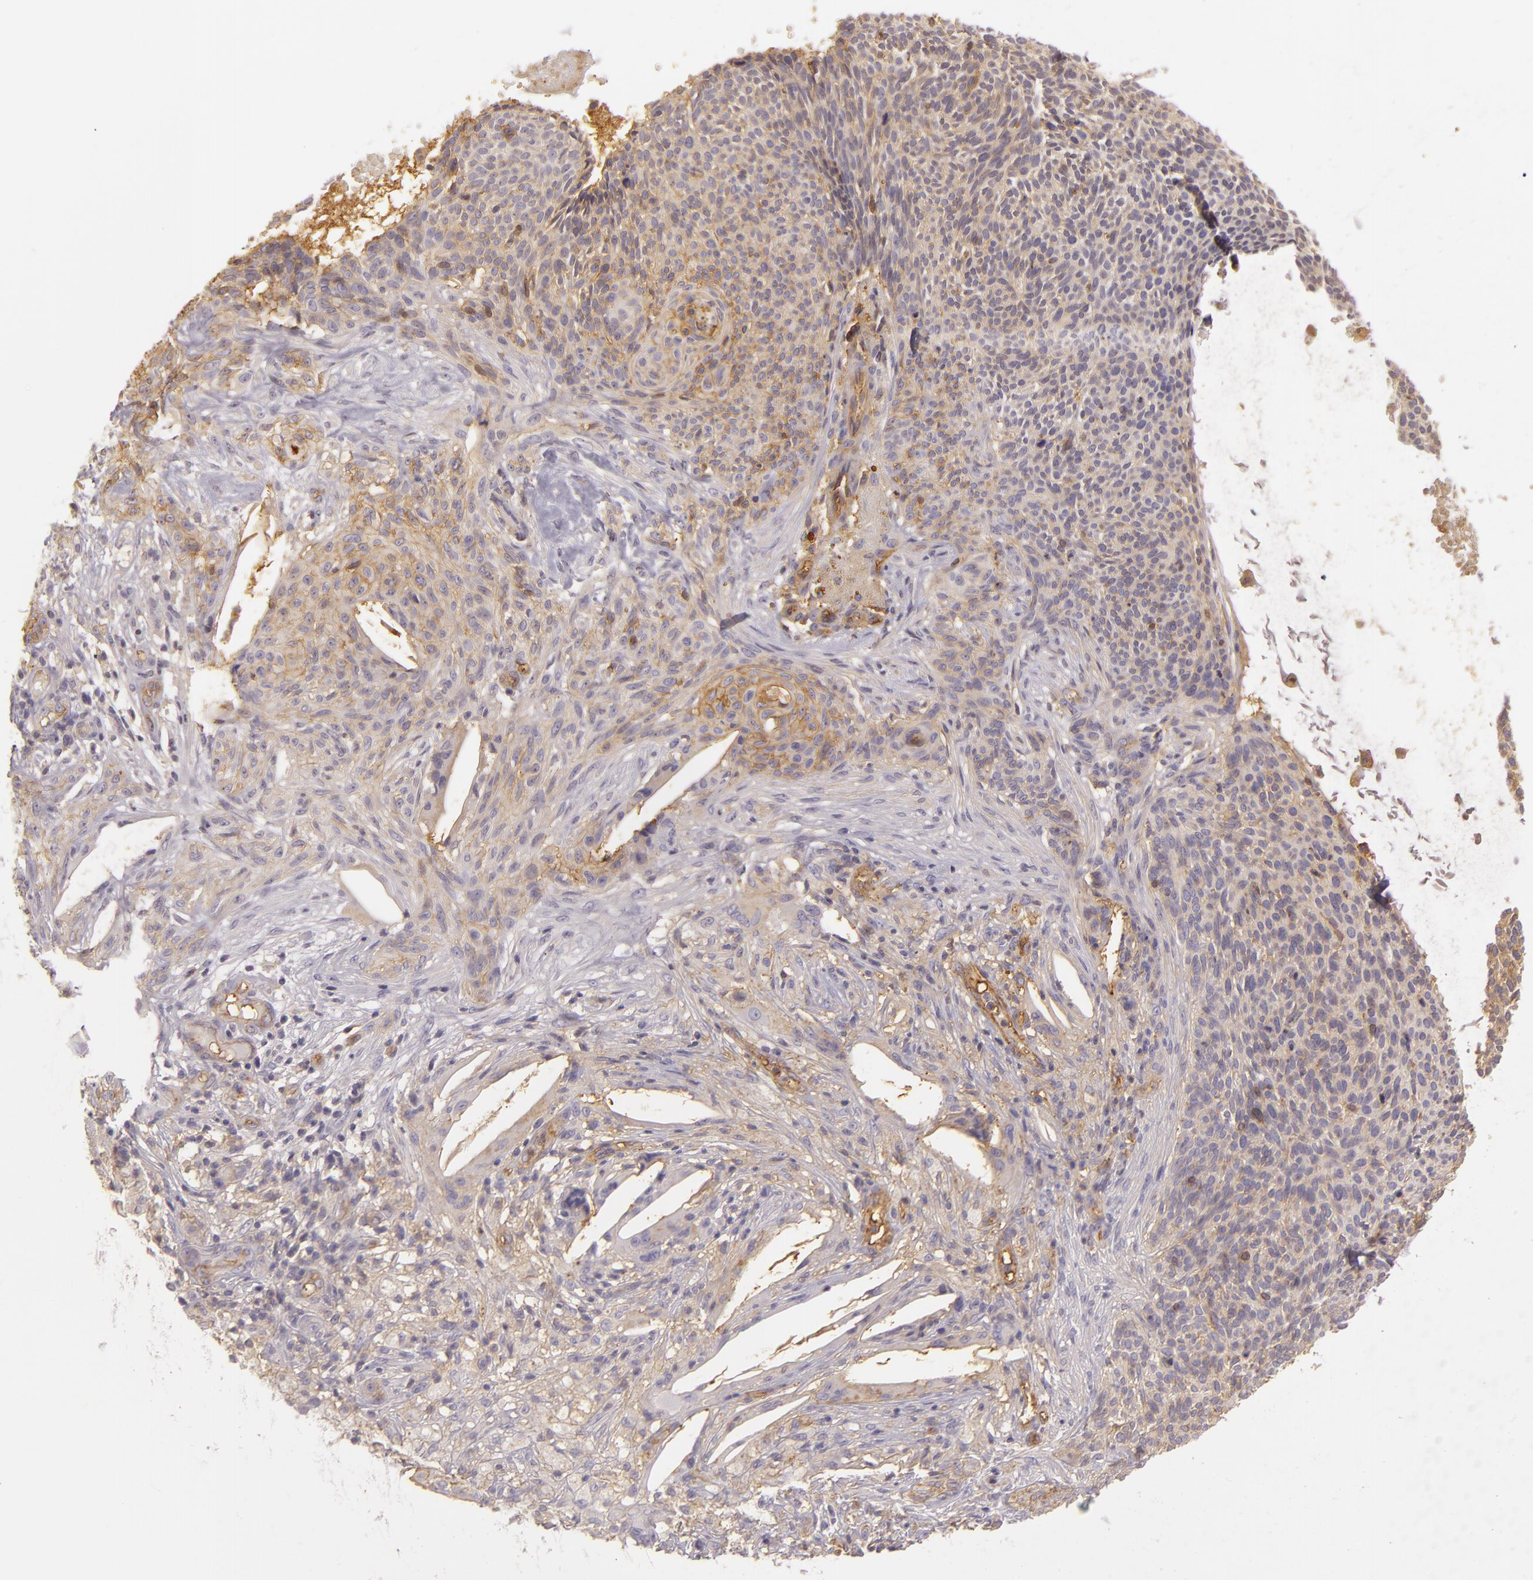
{"staining": {"intensity": "weak", "quantity": "<25%", "location": "cytoplasmic/membranous"}, "tissue": "skin cancer", "cell_type": "Tumor cells", "image_type": "cancer", "snomed": [{"axis": "morphology", "description": "Basal cell carcinoma"}, {"axis": "topography", "description": "Skin"}], "caption": "High magnification brightfield microscopy of skin cancer (basal cell carcinoma) stained with DAB (brown) and counterstained with hematoxylin (blue): tumor cells show no significant positivity.", "gene": "CD59", "patient": {"sex": "male", "age": 84}}